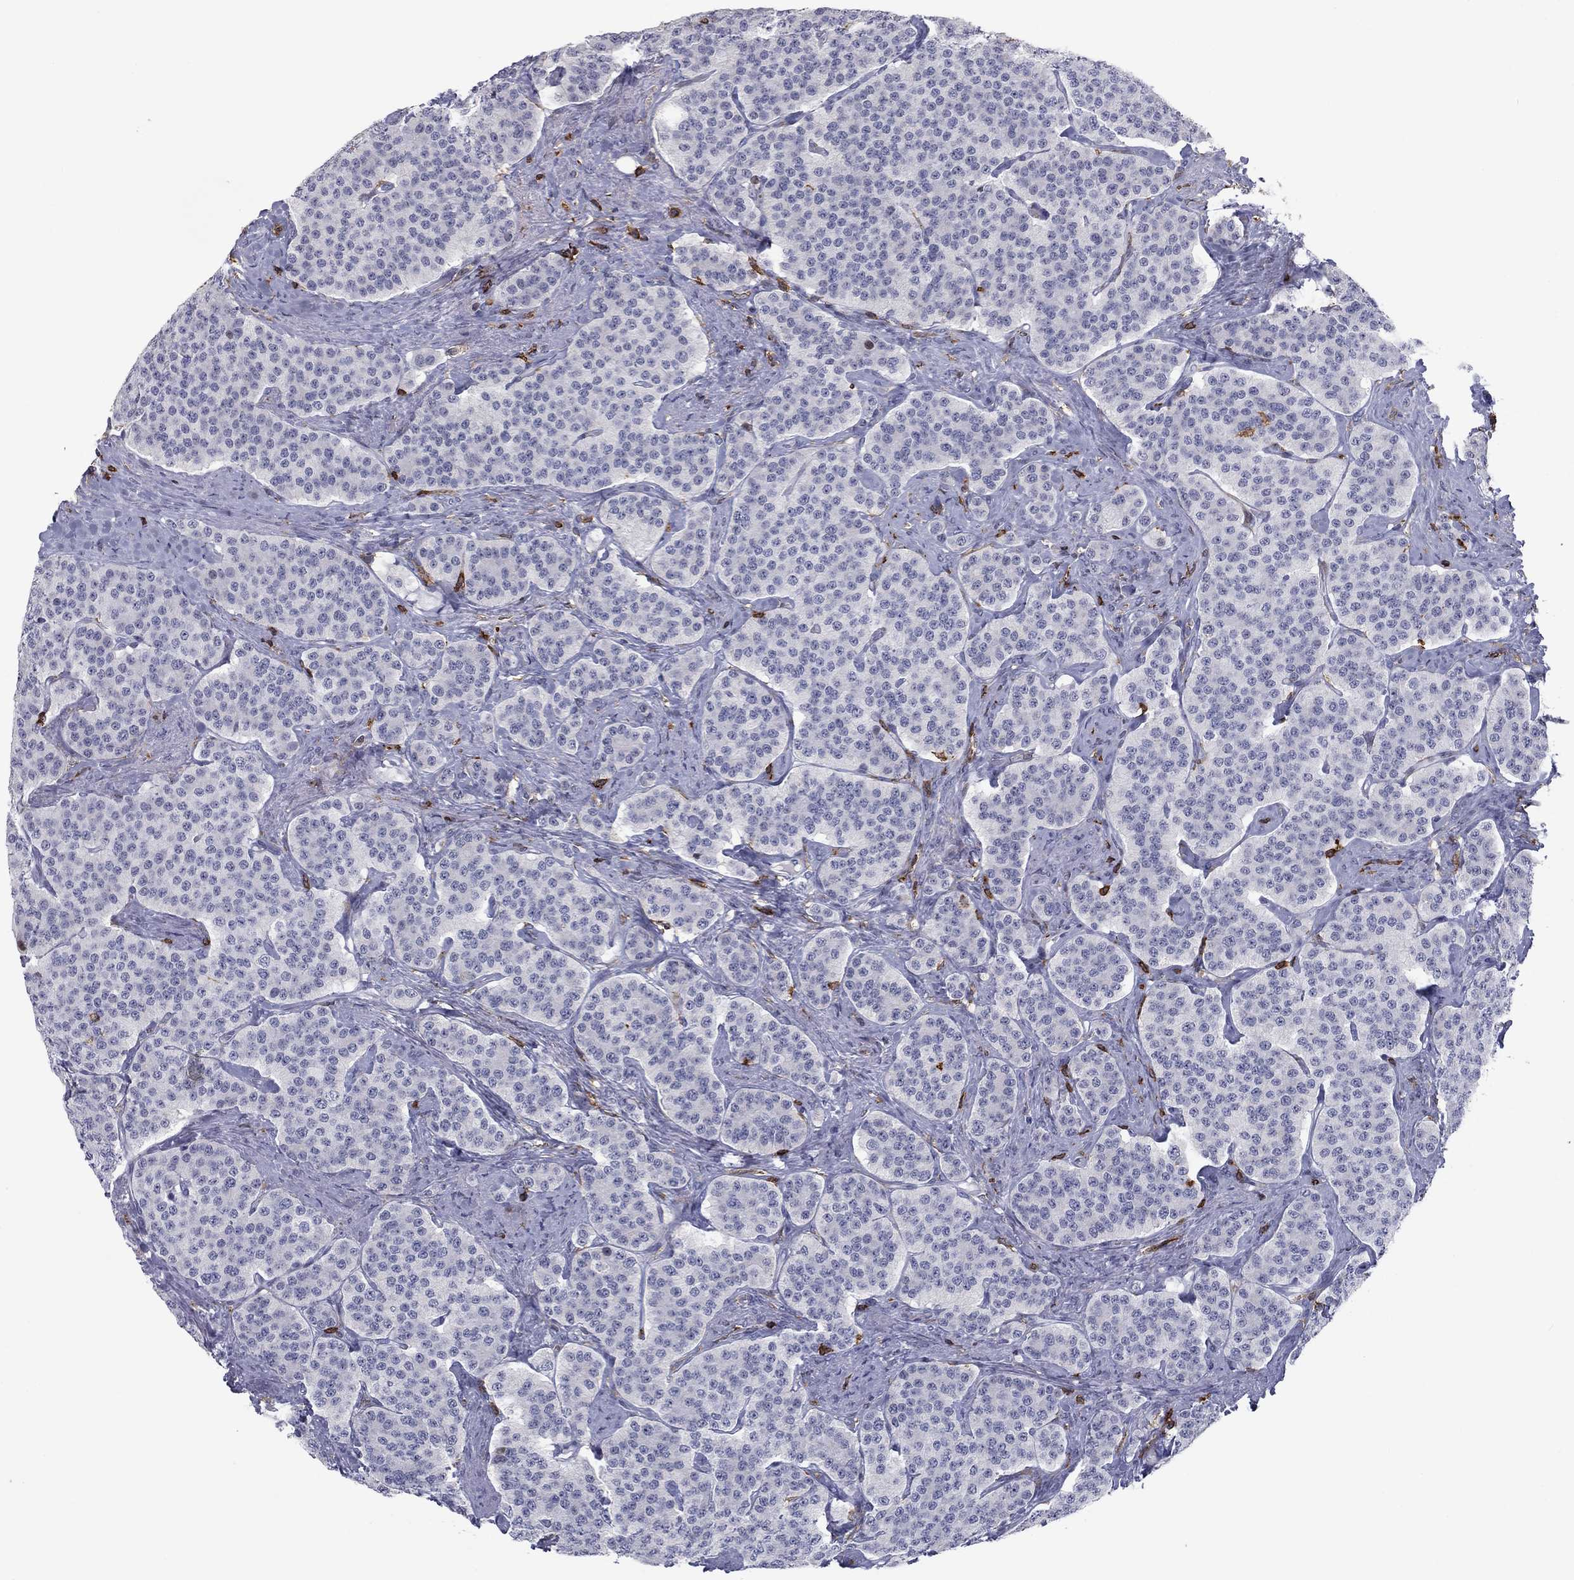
{"staining": {"intensity": "negative", "quantity": "none", "location": "none"}, "tissue": "carcinoid", "cell_type": "Tumor cells", "image_type": "cancer", "snomed": [{"axis": "morphology", "description": "Carcinoid, malignant, NOS"}, {"axis": "topography", "description": "Small intestine"}], "caption": "Immunohistochemical staining of human carcinoid exhibits no significant staining in tumor cells.", "gene": "ARHGAP27", "patient": {"sex": "female", "age": 58}}